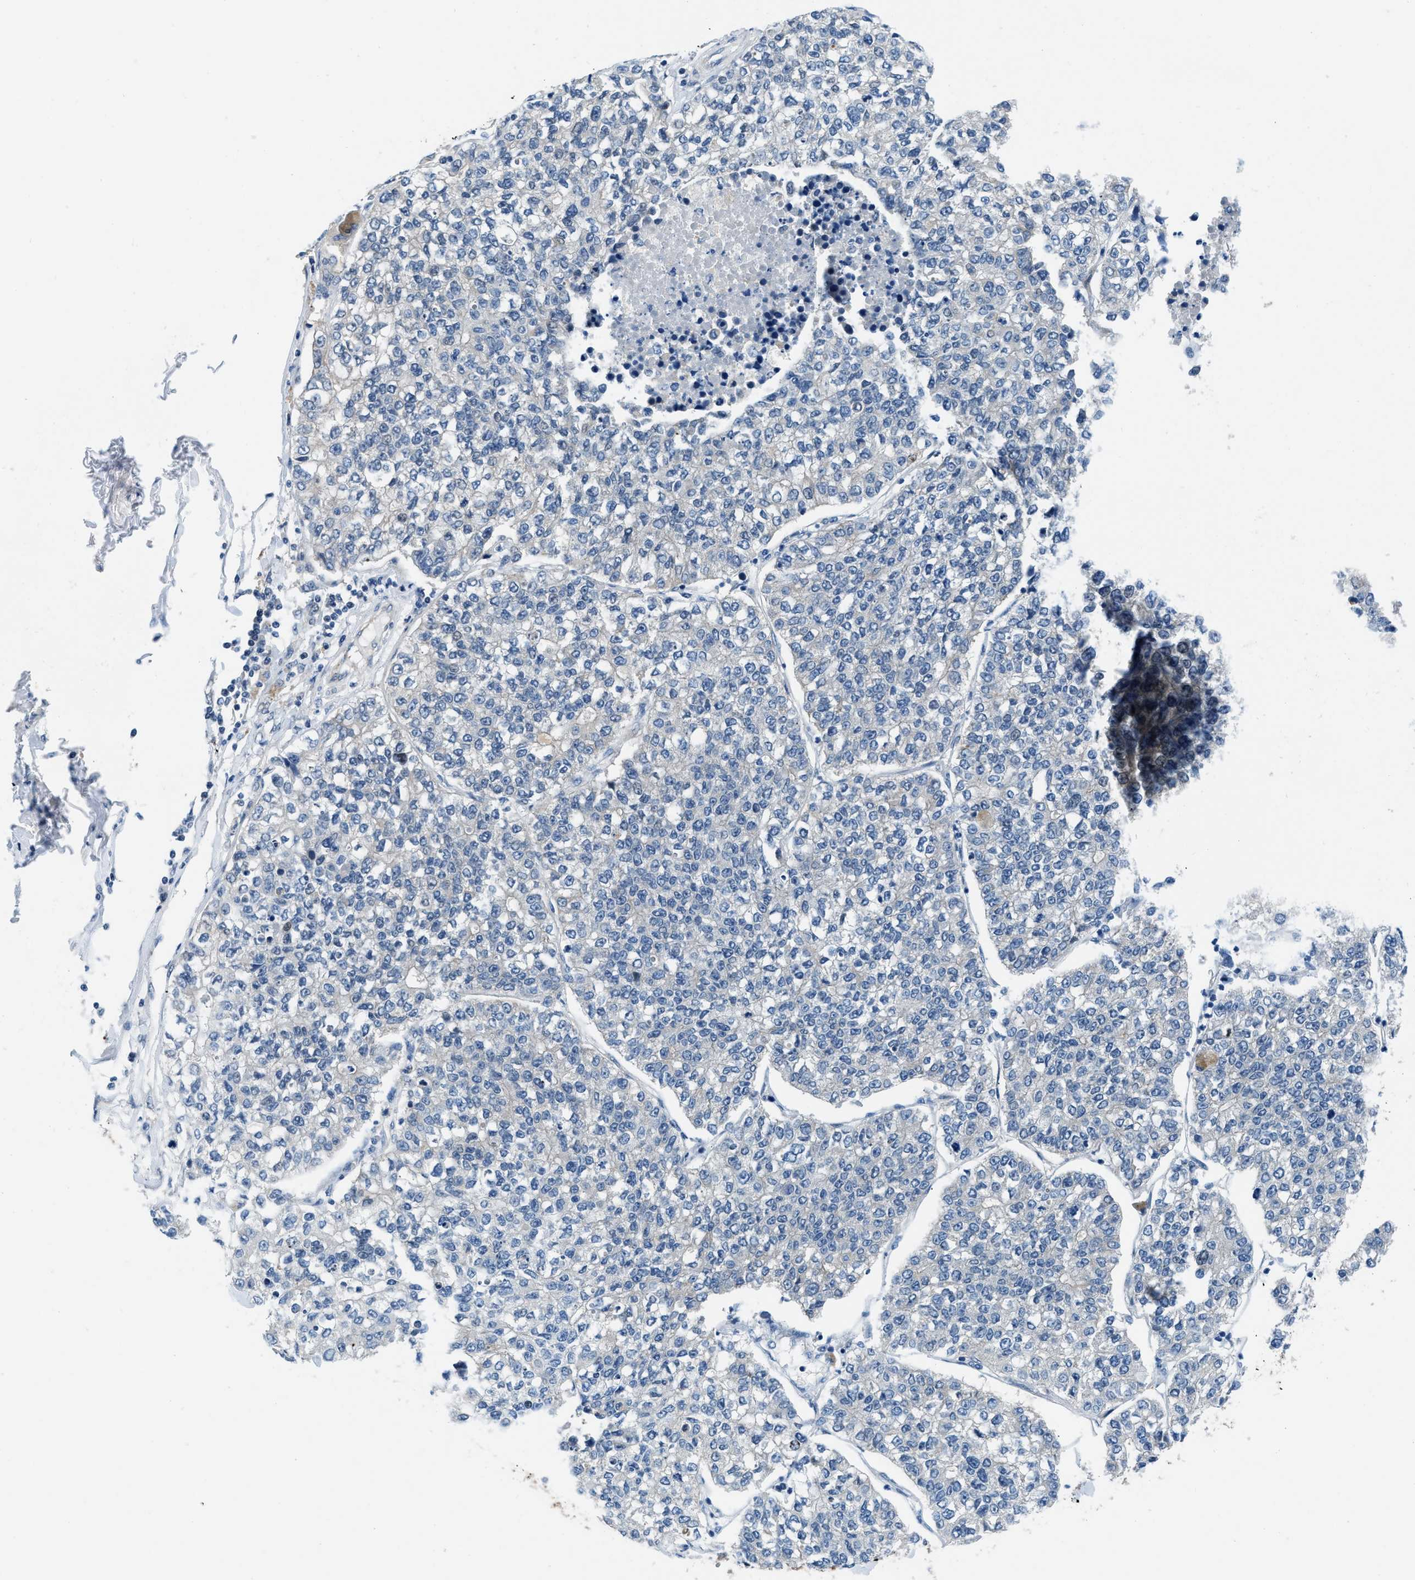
{"staining": {"intensity": "negative", "quantity": "none", "location": "none"}, "tissue": "lung cancer", "cell_type": "Tumor cells", "image_type": "cancer", "snomed": [{"axis": "morphology", "description": "Adenocarcinoma, NOS"}, {"axis": "topography", "description": "Lung"}], "caption": "Tumor cells are negative for protein expression in human lung cancer (adenocarcinoma).", "gene": "PFKP", "patient": {"sex": "male", "age": 49}}